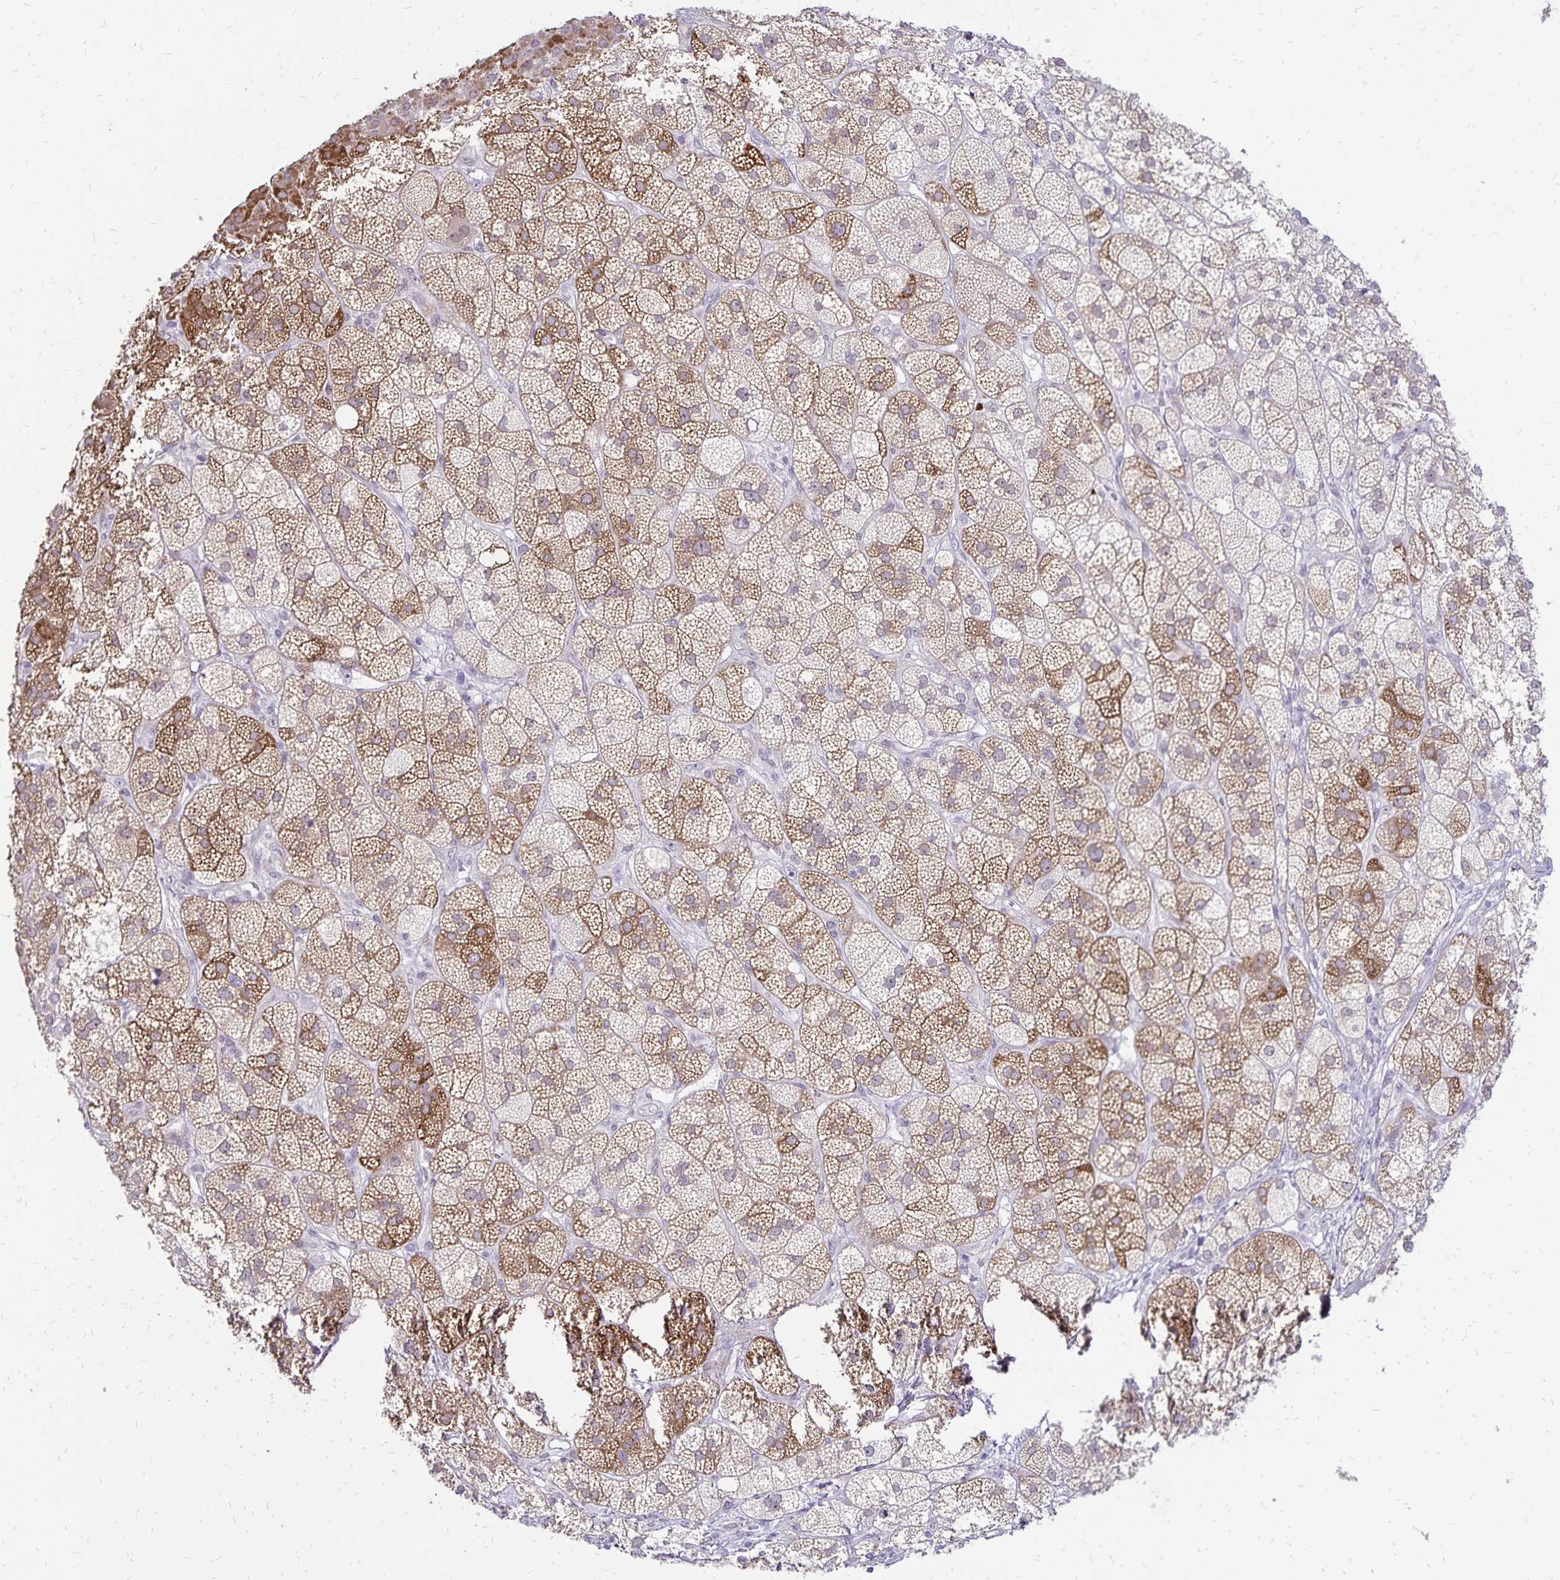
{"staining": {"intensity": "moderate", "quantity": "25%-75%", "location": "cytoplasmic/membranous"}, "tissue": "adrenal gland", "cell_type": "Glandular cells", "image_type": "normal", "snomed": [{"axis": "morphology", "description": "Normal tissue, NOS"}, {"axis": "topography", "description": "Adrenal gland"}], "caption": "Adrenal gland stained with immunohistochemistry (IHC) displays moderate cytoplasmic/membranous expression in about 25%-75% of glandular cells.", "gene": "POLB", "patient": {"sex": "female", "age": 60}}